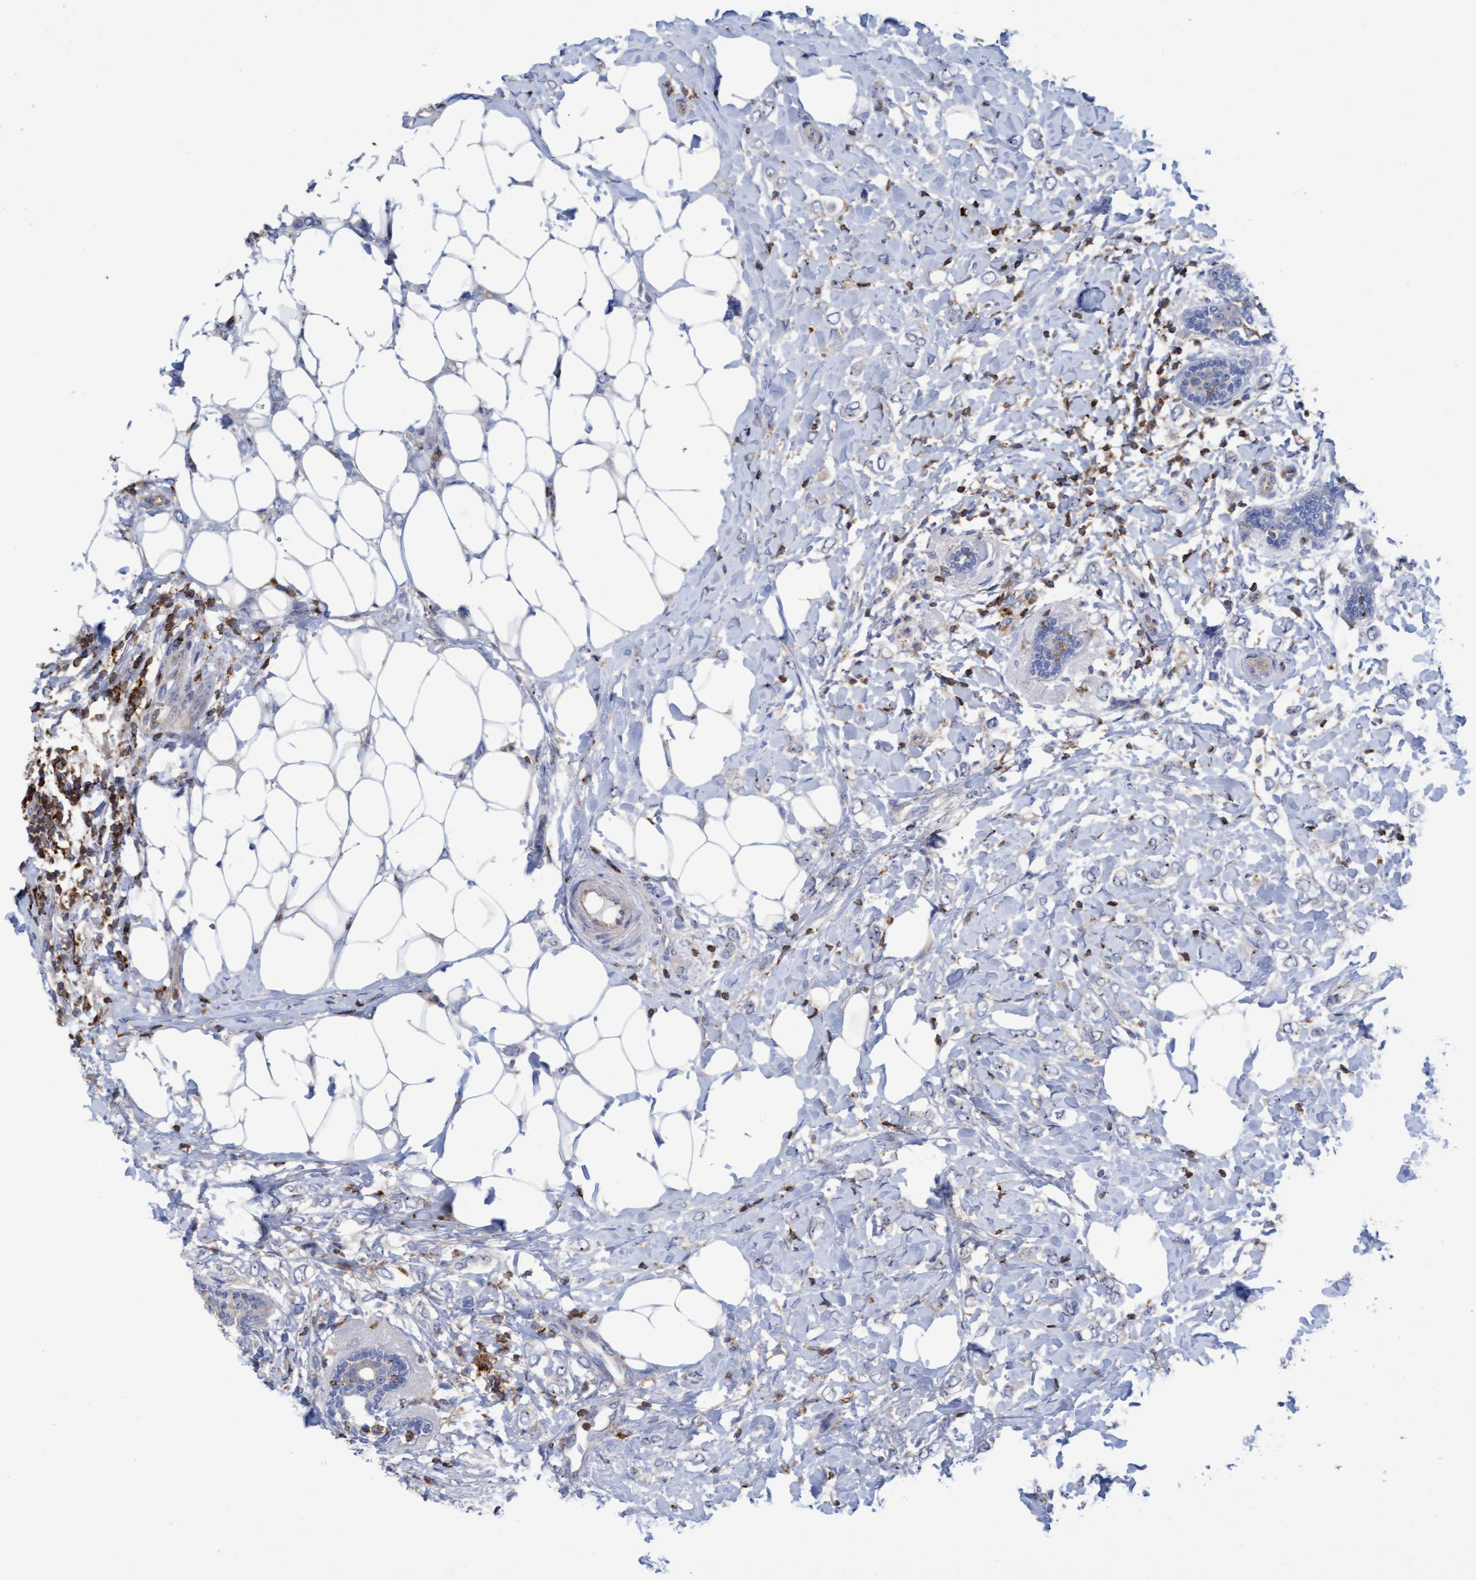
{"staining": {"intensity": "negative", "quantity": "none", "location": "none"}, "tissue": "breast cancer", "cell_type": "Tumor cells", "image_type": "cancer", "snomed": [{"axis": "morphology", "description": "Normal tissue, NOS"}, {"axis": "morphology", "description": "Lobular carcinoma"}, {"axis": "topography", "description": "Breast"}], "caption": "Tumor cells are negative for protein expression in human breast cancer.", "gene": "FNBP1", "patient": {"sex": "female", "age": 47}}